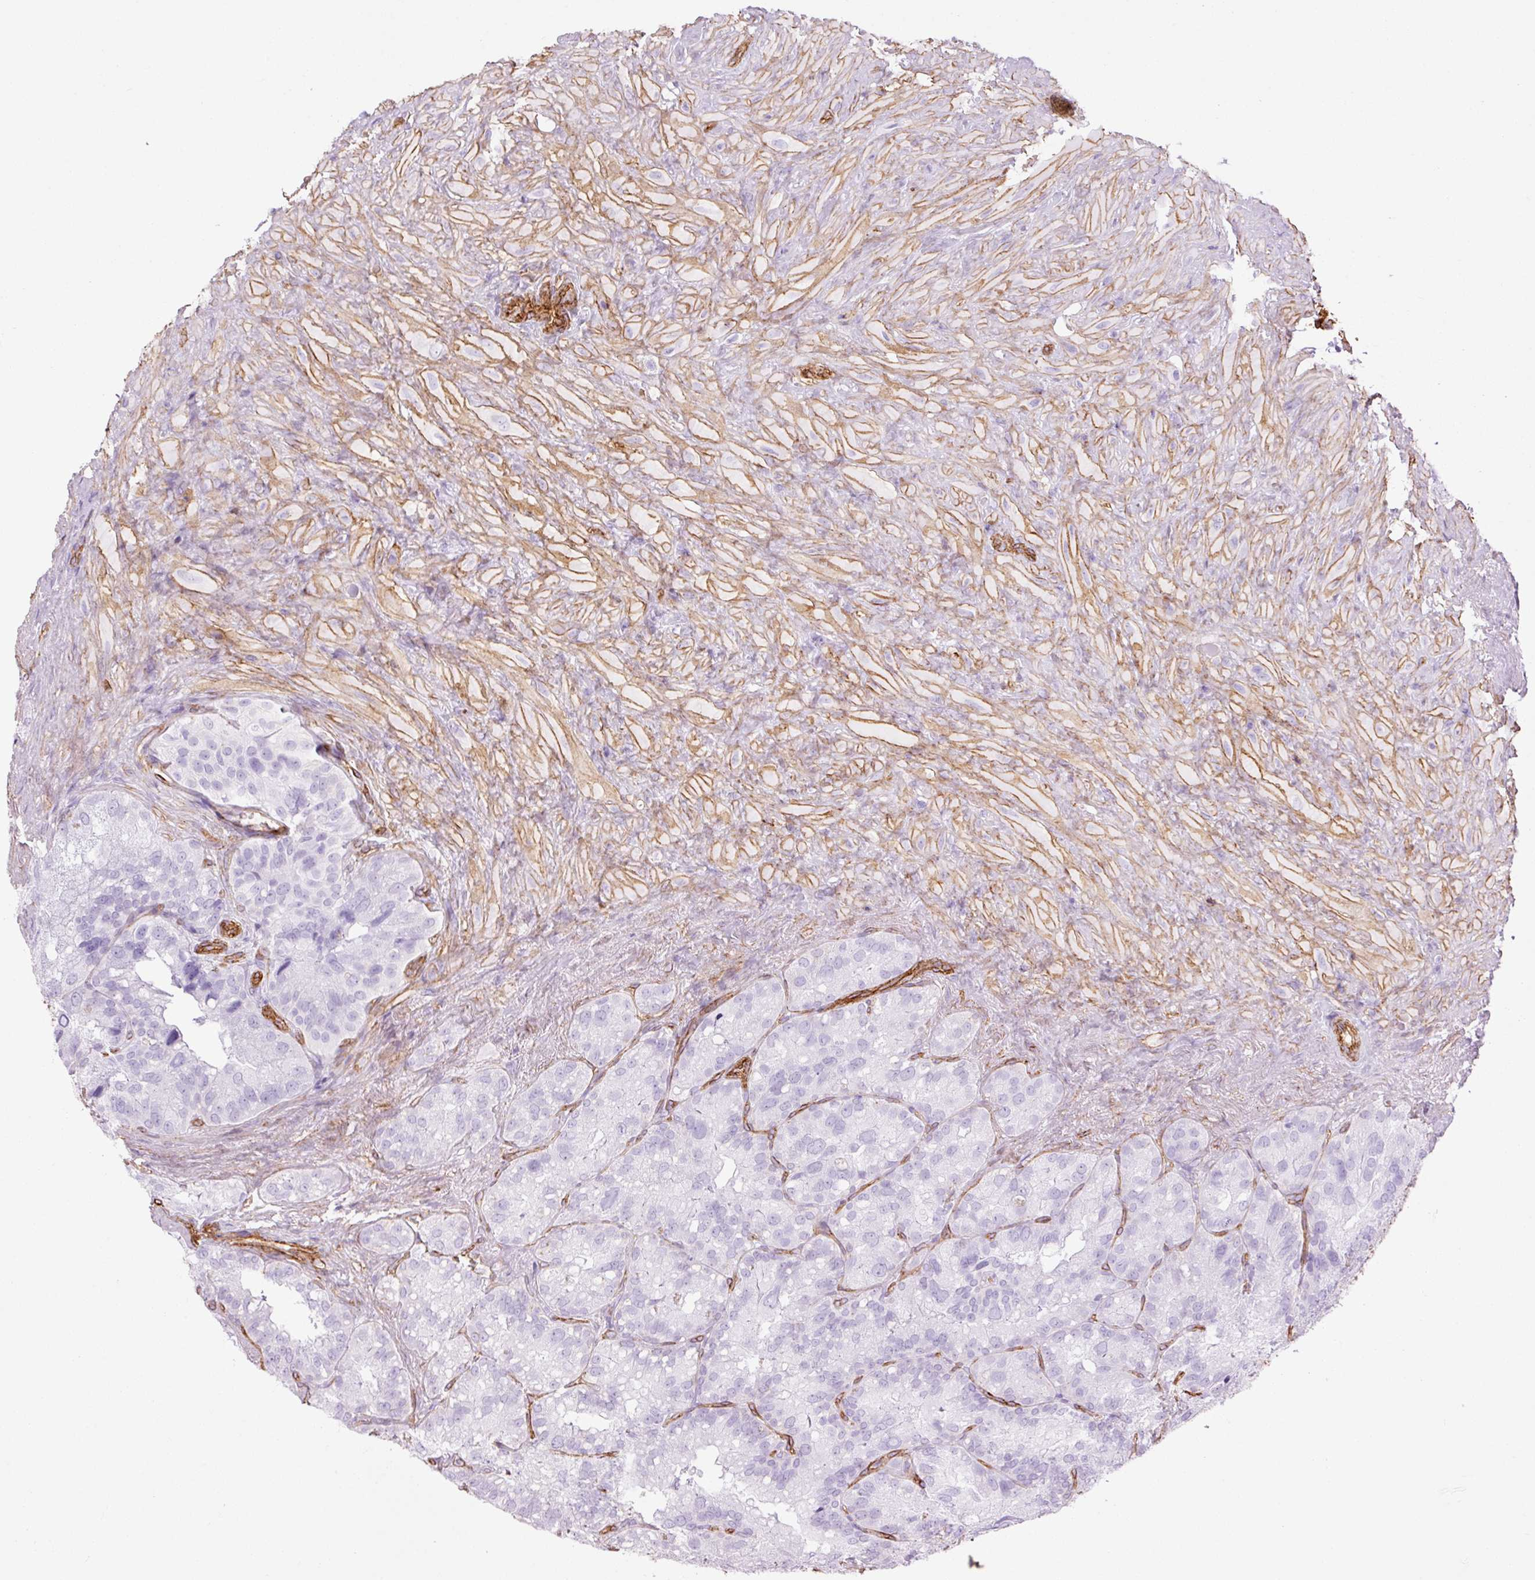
{"staining": {"intensity": "negative", "quantity": "none", "location": "none"}, "tissue": "seminal vesicle", "cell_type": "Glandular cells", "image_type": "normal", "snomed": [{"axis": "morphology", "description": "Normal tissue, NOS"}, {"axis": "topography", "description": "Seminal veicle"}], "caption": "High magnification brightfield microscopy of benign seminal vesicle stained with DAB (brown) and counterstained with hematoxylin (blue): glandular cells show no significant positivity. (Brightfield microscopy of DAB immunohistochemistry at high magnification).", "gene": "CAV1", "patient": {"sex": "male", "age": 69}}